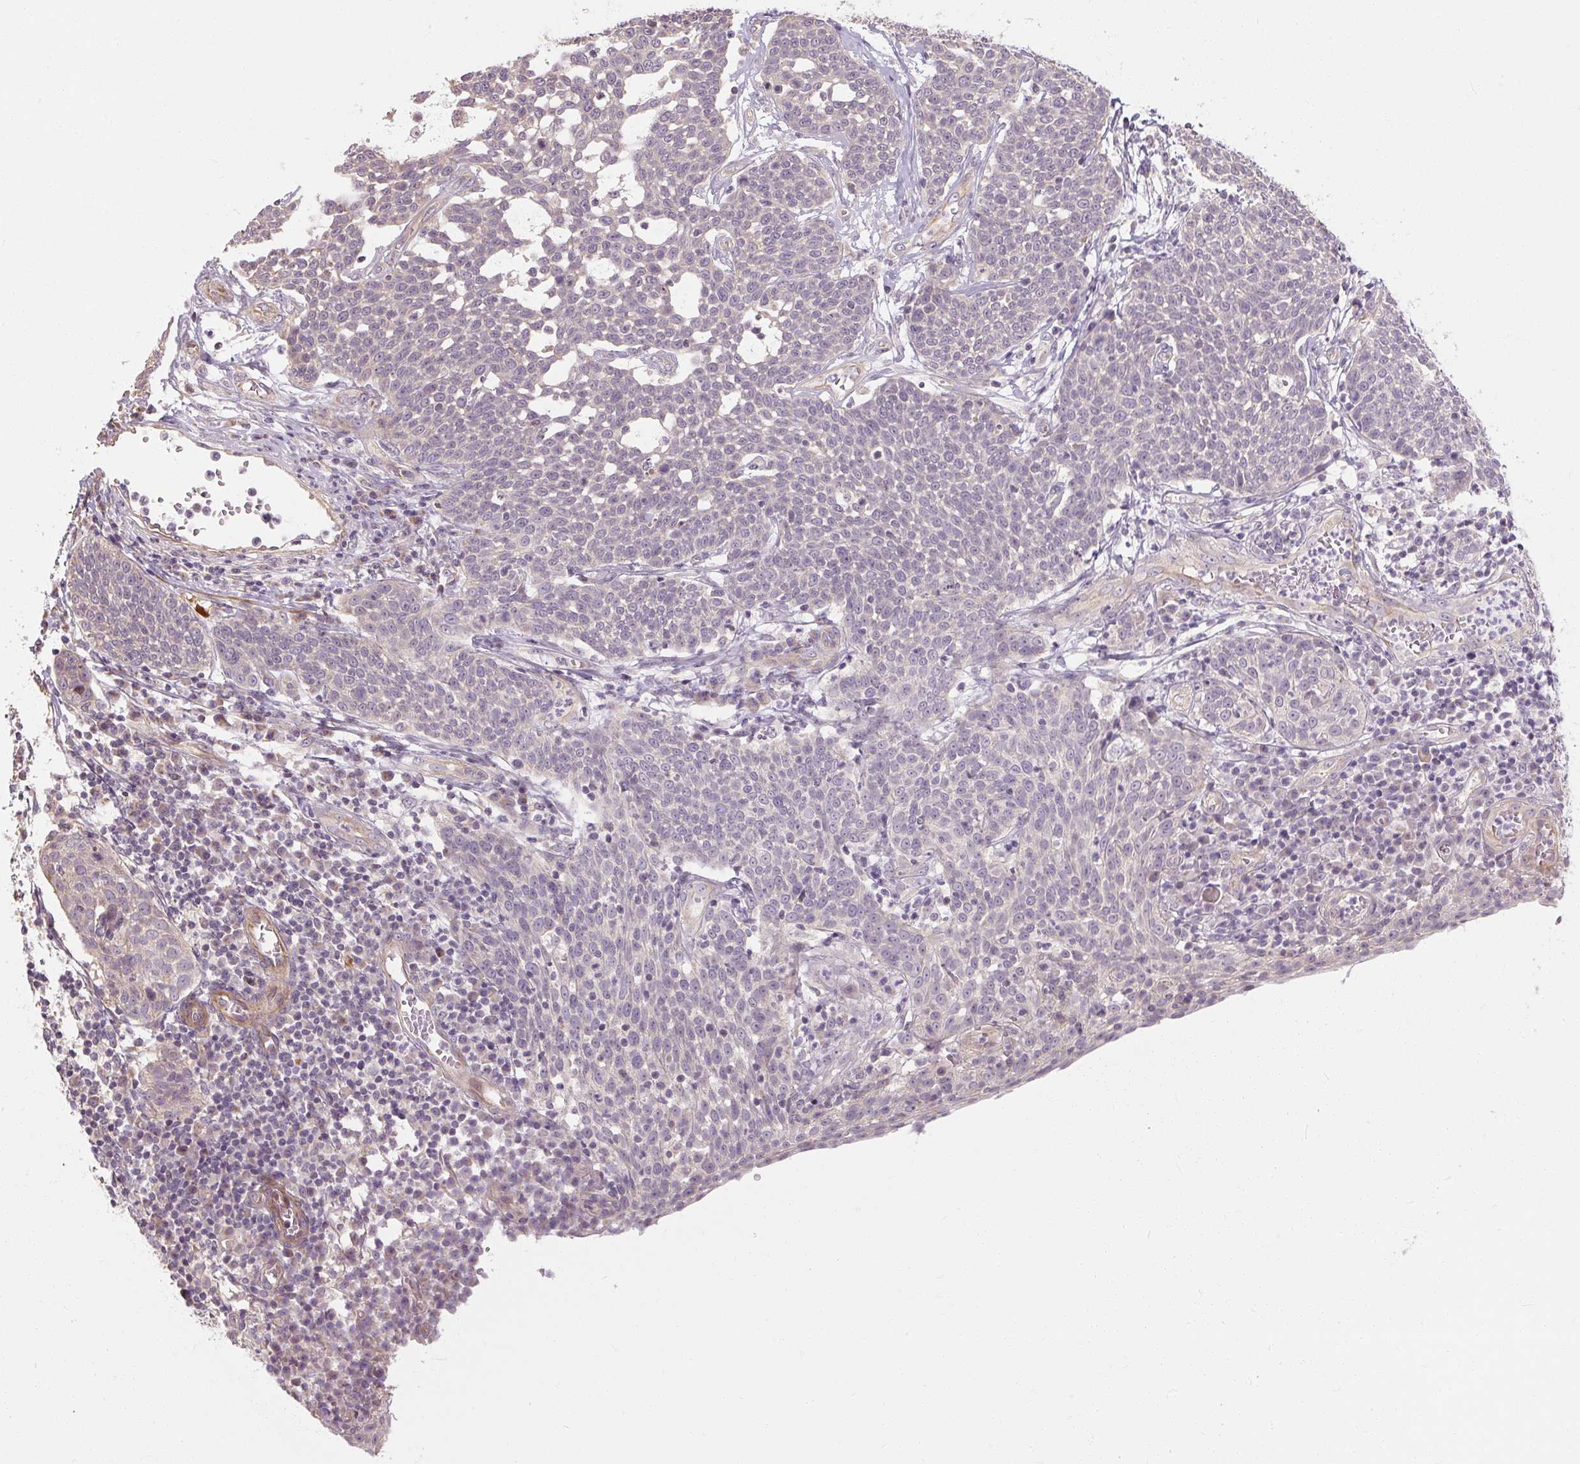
{"staining": {"intensity": "negative", "quantity": "none", "location": "none"}, "tissue": "cervical cancer", "cell_type": "Tumor cells", "image_type": "cancer", "snomed": [{"axis": "morphology", "description": "Squamous cell carcinoma, NOS"}, {"axis": "topography", "description": "Cervix"}], "caption": "A high-resolution histopathology image shows IHC staining of cervical cancer (squamous cell carcinoma), which demonstrates no significant positivity in tumor cells.", "gene": "RB1CC1", "patient": {"sex": "female", "age": 34}}